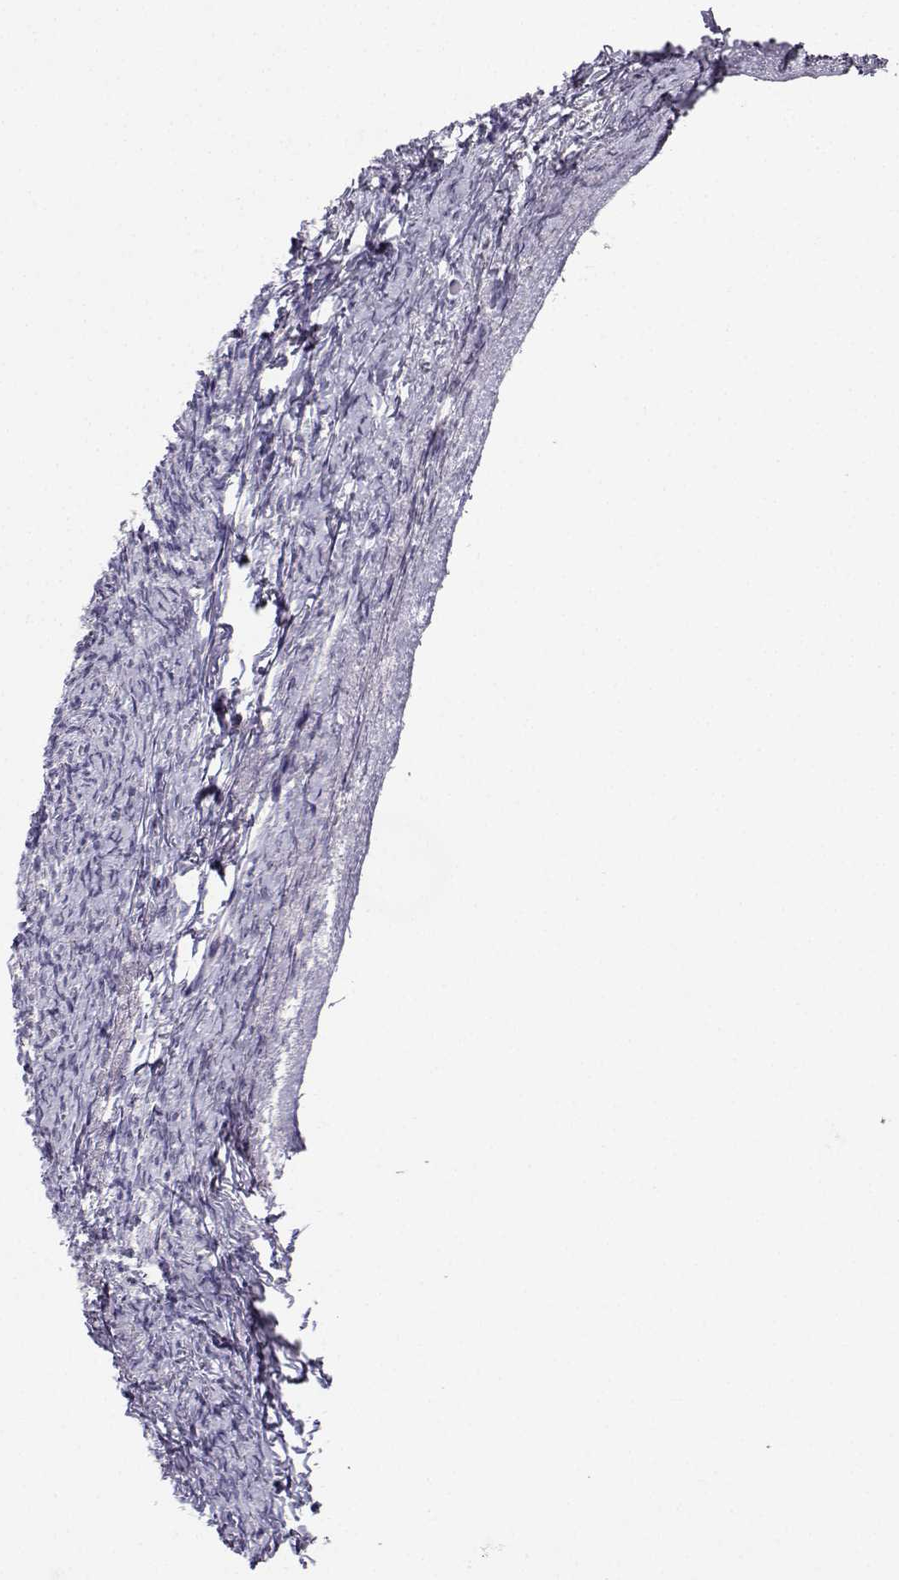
{"staining": {"intensity": "strong", "quantity": "25%-75%", "location": "cytoplasmic/membranous"}, "tissue": "ovary", "cell_type": "Follicle cells", "image_type": "normal", "snomed": [{"axis": "morphology", "description": "Normal tissue, NOS"}, {"axis": "topography", "description": "Ovary"}], "caption": "High-power microscopy captured an immunohistochemistry (IHC) photomicrograph of unremarkable ovary, revealing strong cytoplasmic/membranous staining in approximately 25%-75% of follicle cells.", "gene": "AVP", "patient": {"sex": "female", "age": 39}}